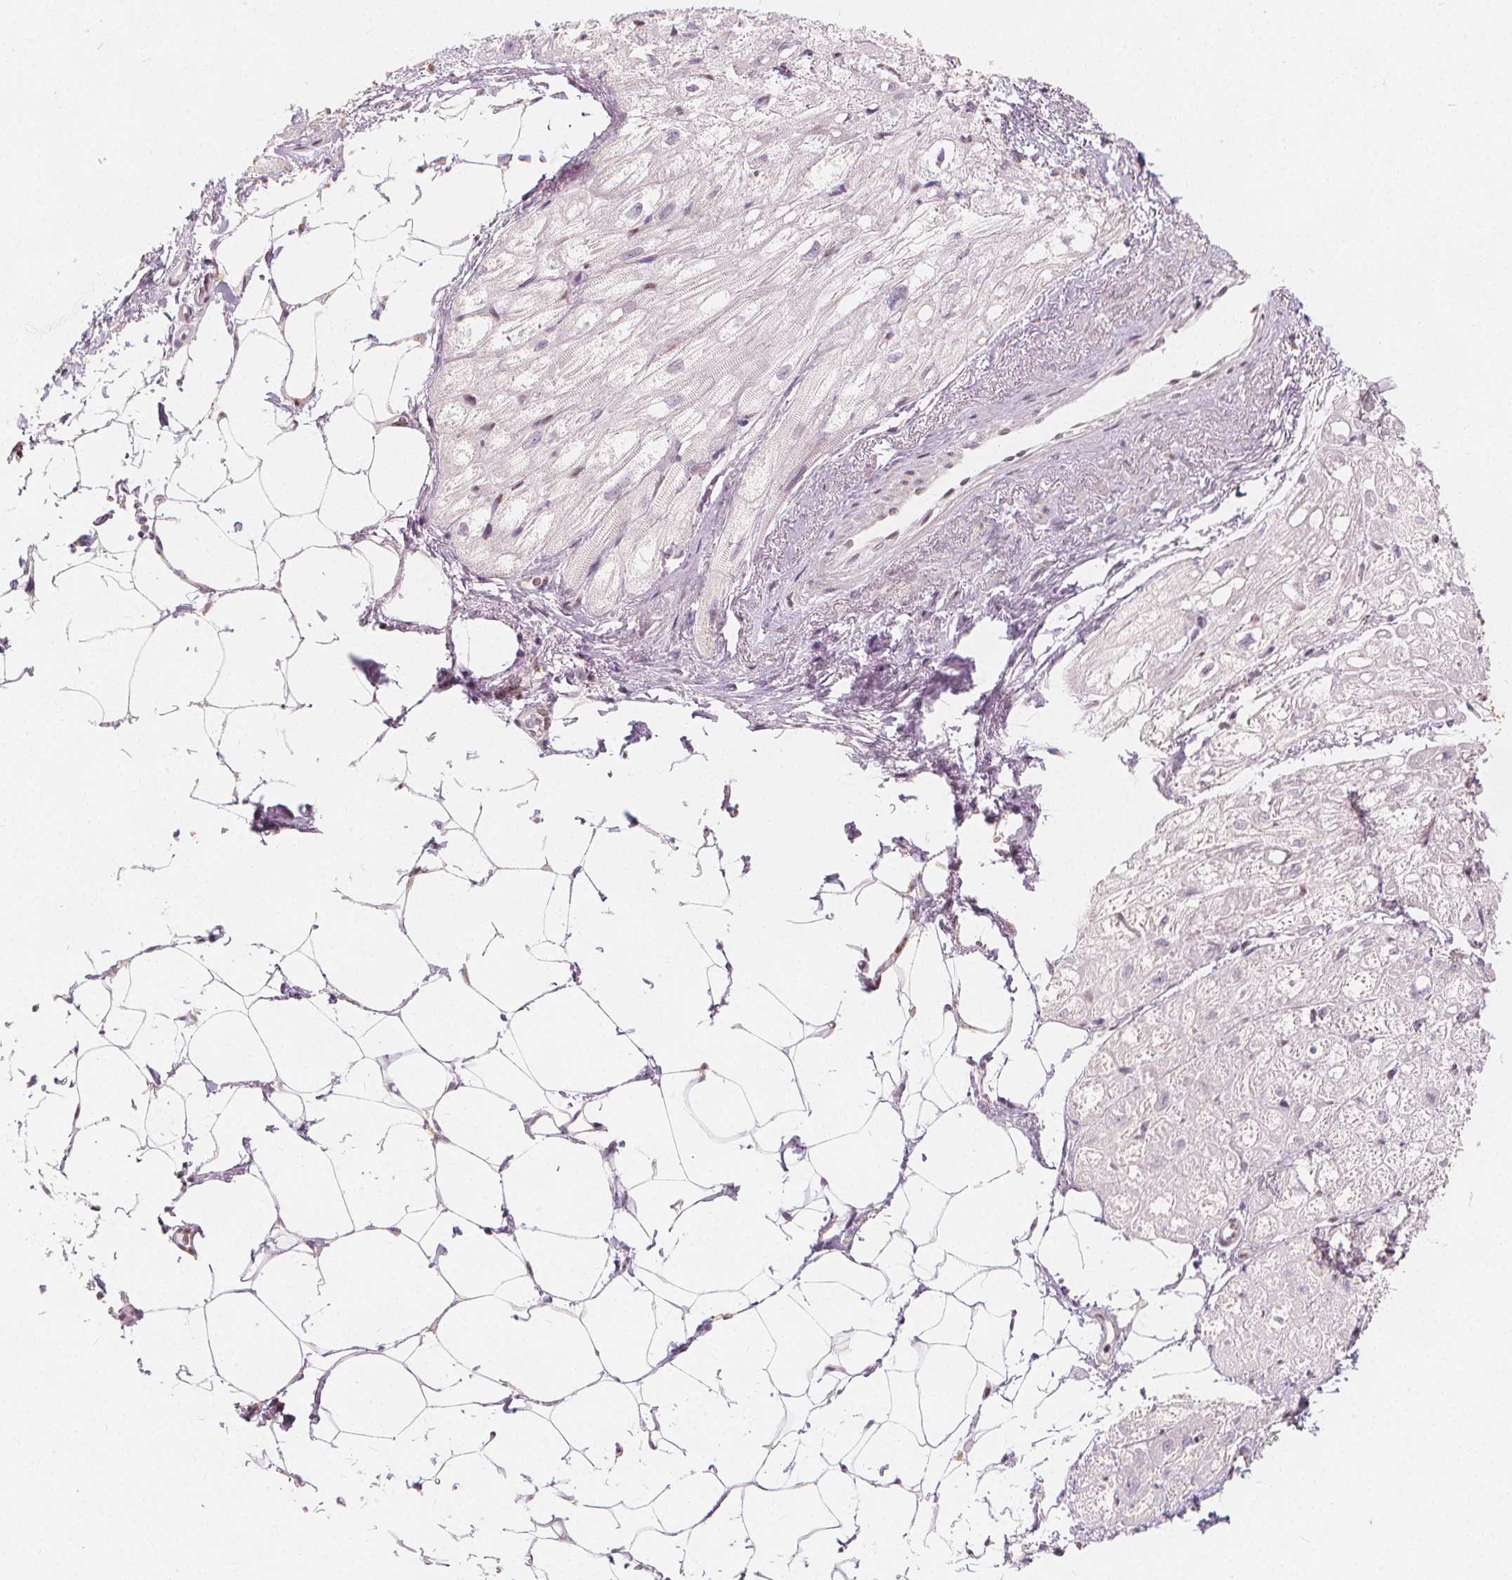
{"staining": {"intensity": "negative", "quantity": "none", "location": "none"}, "tissue": "heart muscle", "cell_type": "Cardiomyocytes", "image_type": "normal", "snomed": [{"axis": "morphology", "description": "Normal tissue, NOS"}, {"axis": "topography", "description": "Heart"}], "caption": "Heart muscle stained for a protein using IHC displays no staining cardiomyocytes.", "gene": "DRC3", "patient": {"sex": "female", "age": 69}}